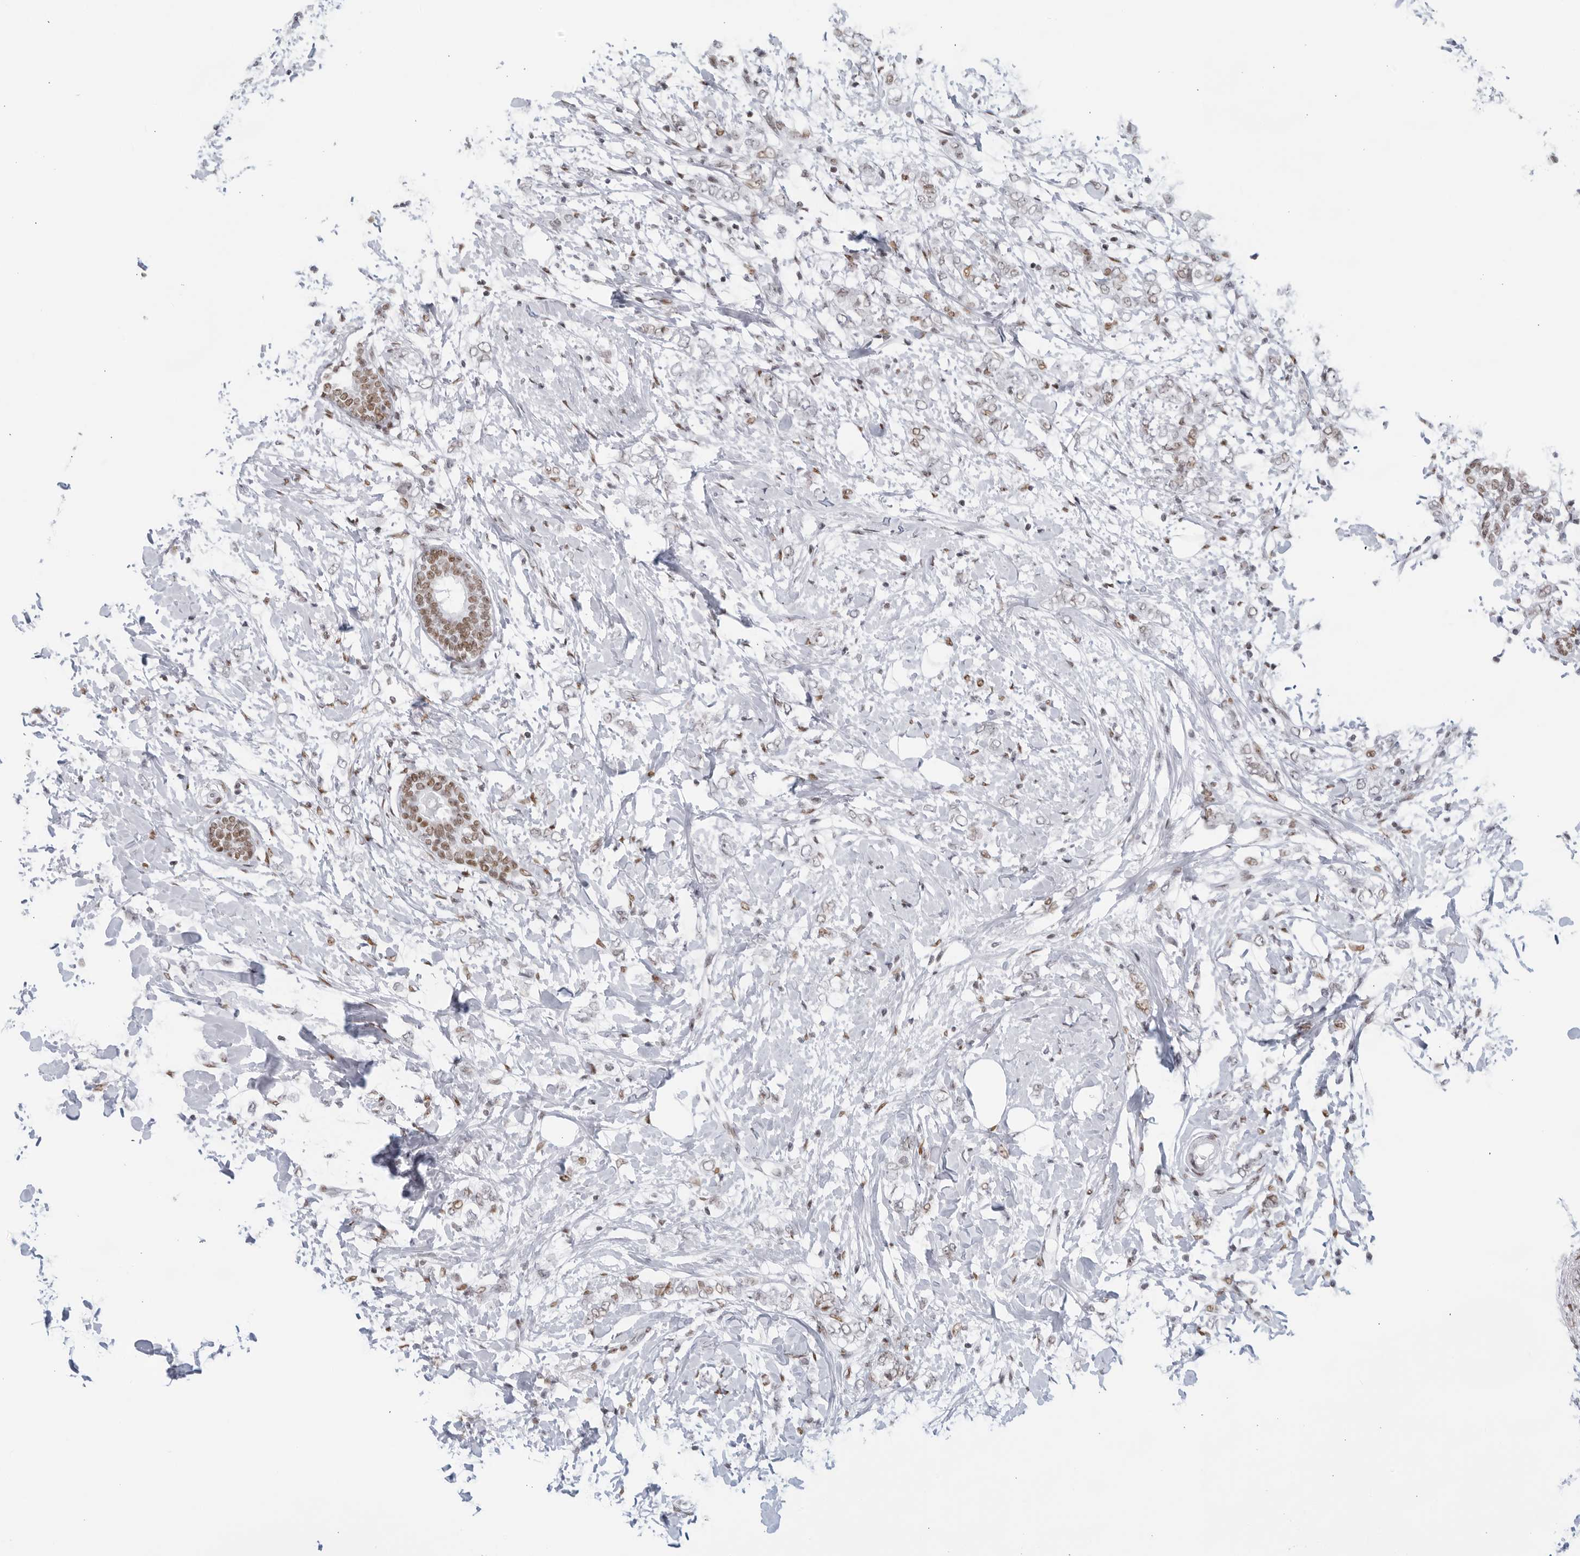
{"staining": {"intensity": "weak", "quantity": "25%-75%", "location": "nuclear"}, "tissue": "breast cancer", "cell_type": "Tumor cells", "image_type": "cancer", "snomed": [{"axis": "morphology", "description": "Normal tissue, NOS"}, {"axis": "morphology", "description": "Lobular carcinoma"}, {"axis": "topography", "description": "Breast"}], "caption": "DAB immunohistochemical staining of human lobular carcinoma (breast) reveals weak nuclear protein expression in about 25%-75% of tumor cells. Using DAB (brown) and hematoxylin (blue) stains, captured at high magnification using brightfield microscopy.", "gene": "HP1BP3", "patient": {"sex": "female", "age": 47}}